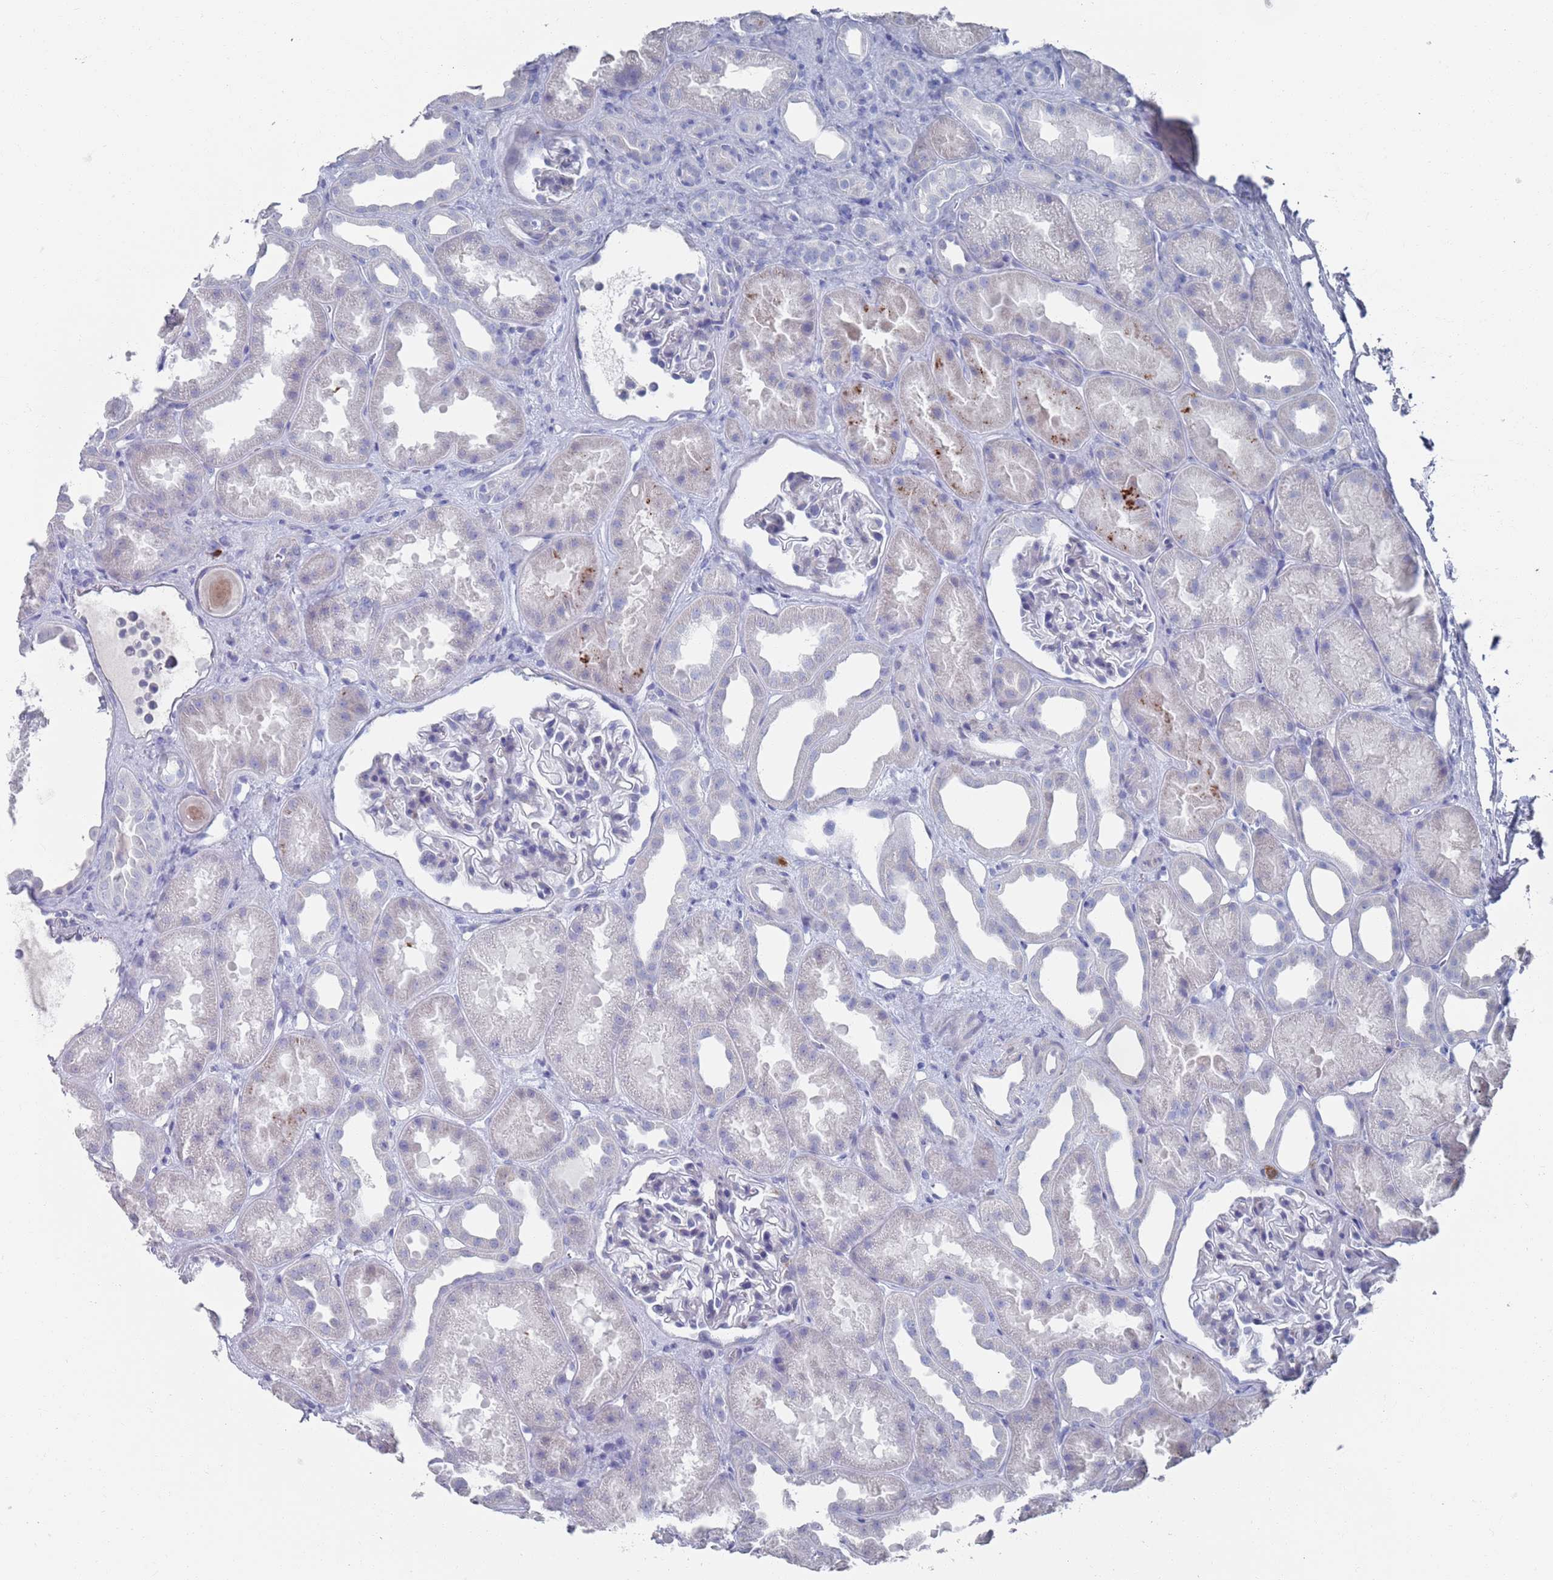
{"staining": {"intensity": "negative", "quantity": "none", "location": "none"}, "tissue": "kidney", "cell_type": "Cells in glomeruli", "image_type": "normal", "snomed": [{"axis": "morphology", "description": "Normal tissue, NOS"}, {"axis": "topography", "description": "Kidney"}], "caption": "Kidney was stained to show a protein in brown. There is no significant expression in cells in glomeruli. (Immunohistochemistry, brightfield microscopy, high magnification).", "gene": "MAT1A", "patient": {"sex": "male", "age": 61}}